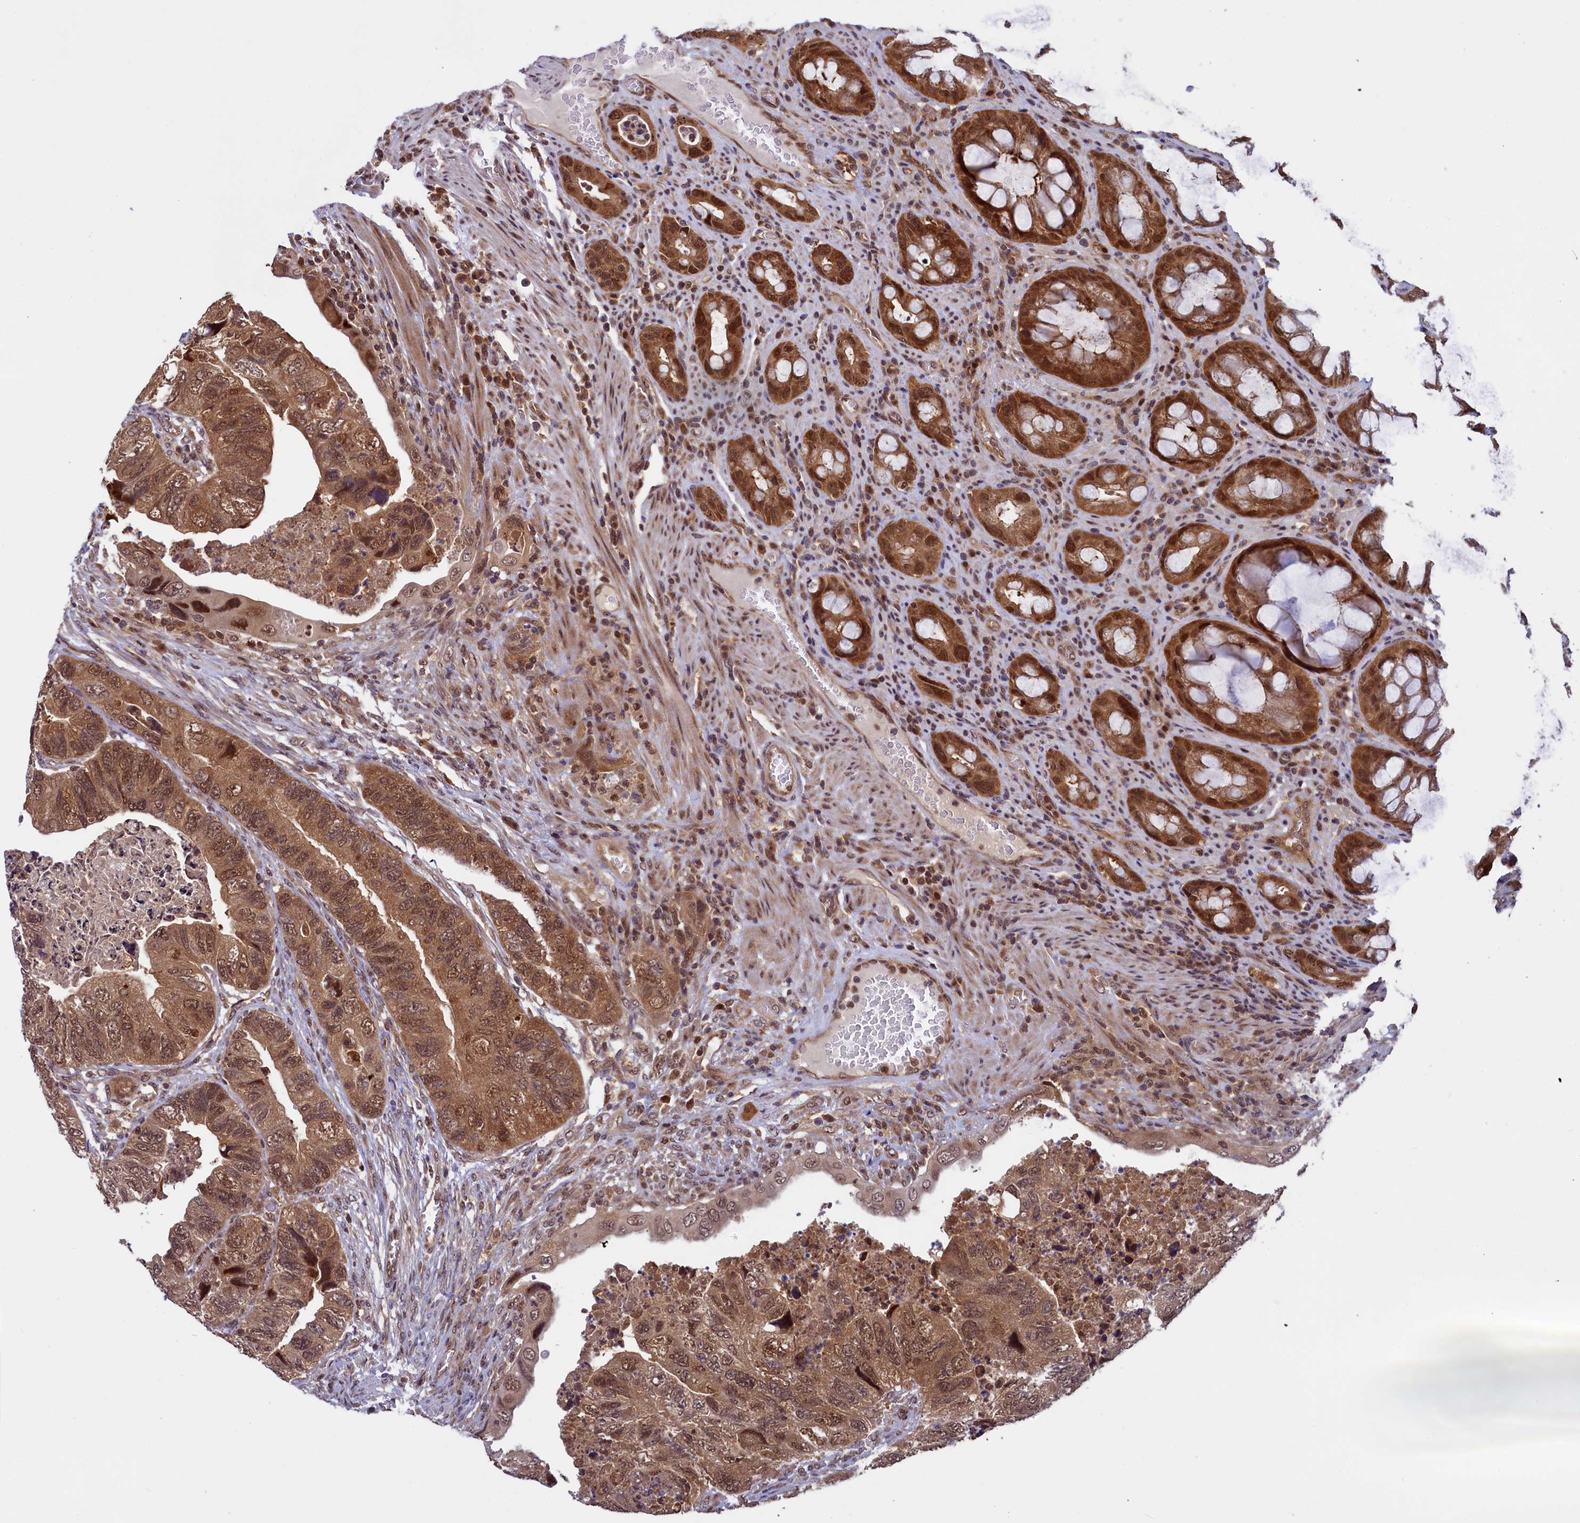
{"staining": {"intensity": "moderate", "quantity": ">75%", "location": "cytoplasmic/membranous,nuclear"}, "tissue": "colorectal cancer", "cell_type": "Tumor cells", "image_type": "cancer", "snomed": [{"axis": "morphology", "description": "Adenocarcinoma, NOS"}, {"axis": "topography", "description": "Rectum"}], "caption": "Human adenocarcinoma (colorectal) stained with a protein marker displays moderate staining in tumor cells.", "gene": "SLC7A6OS", "patient": {"sex": "male", "age": 63}}